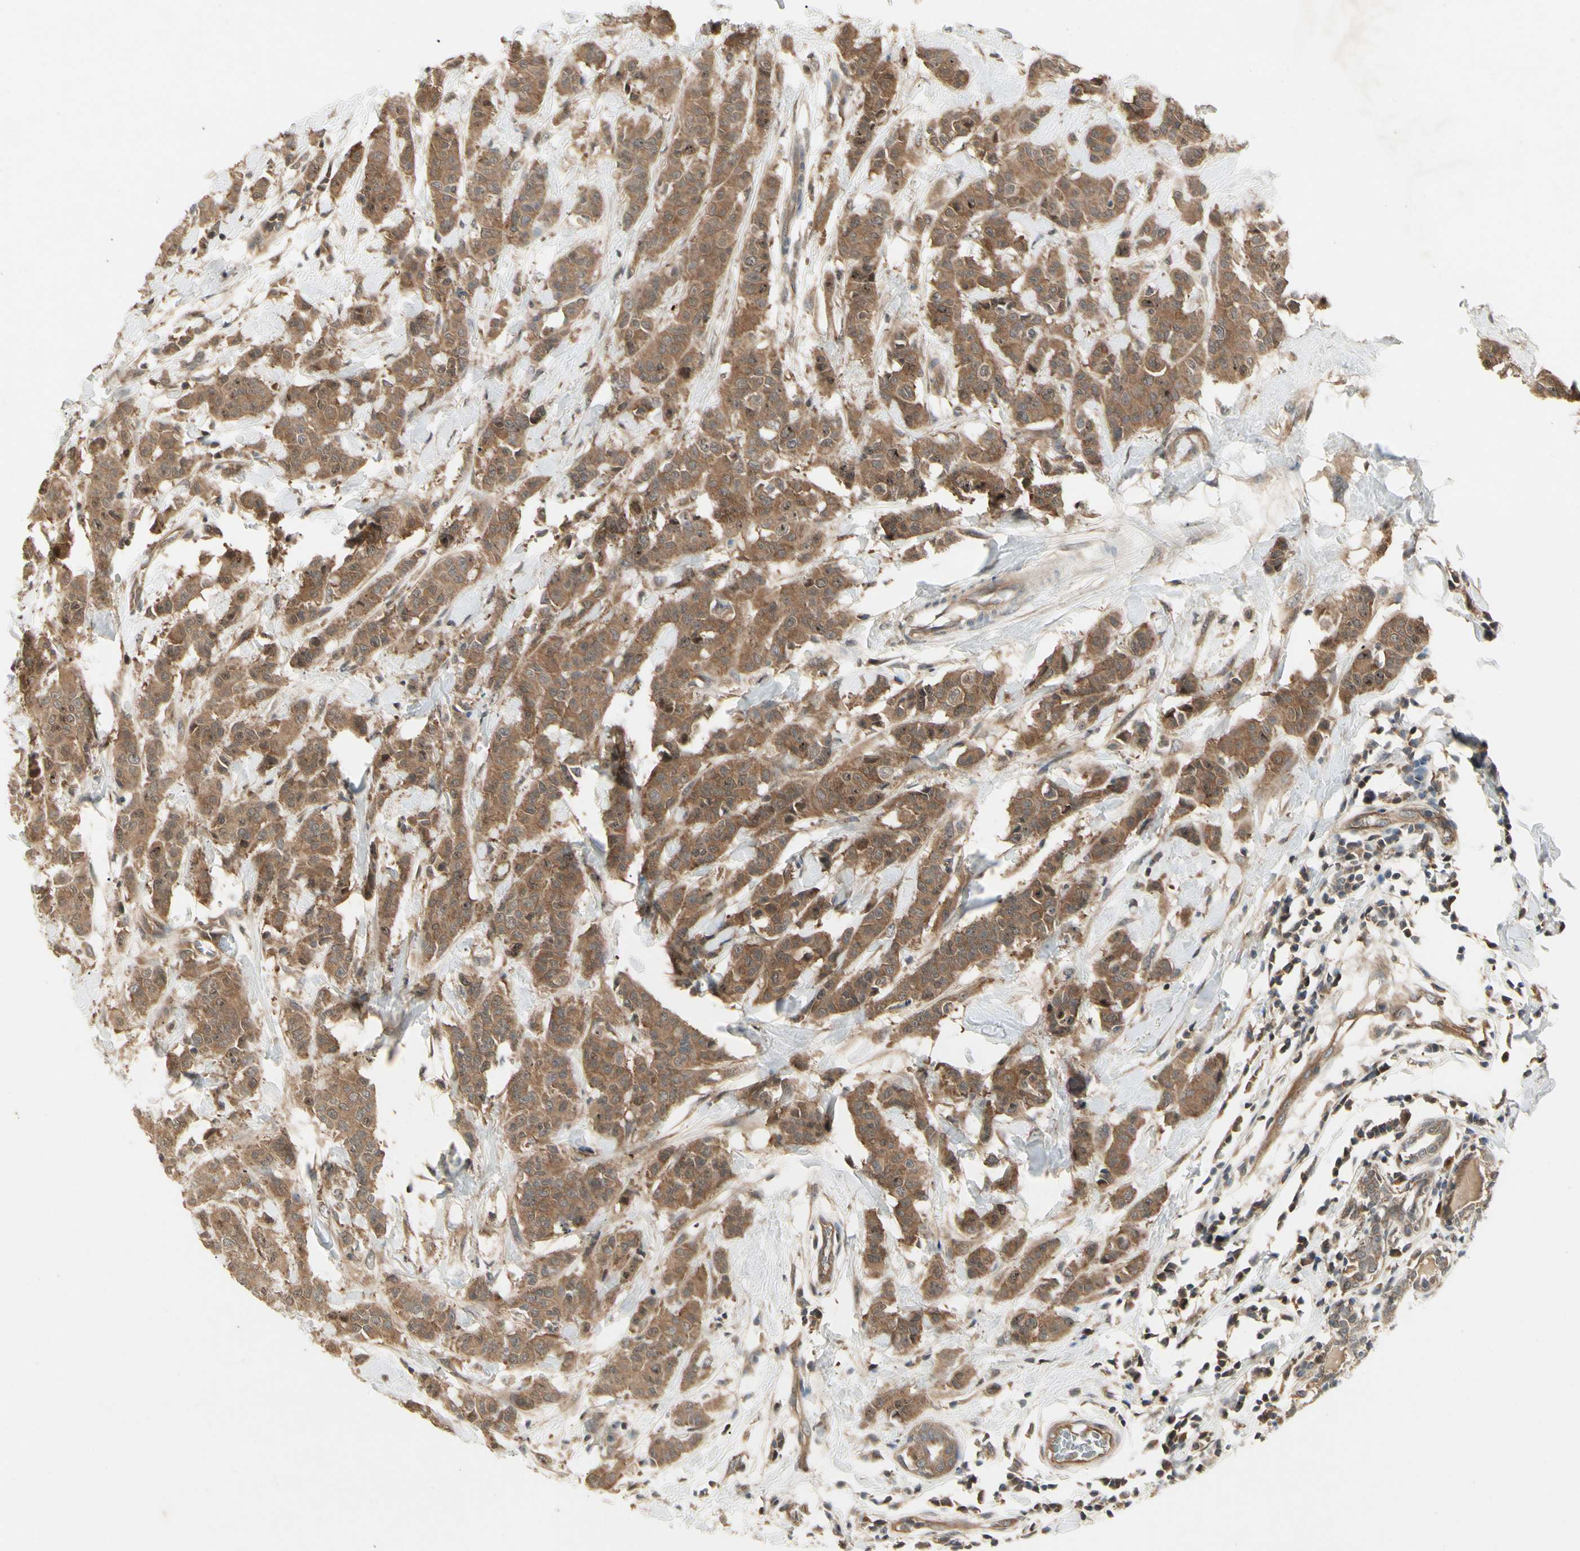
{"staining": {"intensity": "moderate", "quantity": ">75%", "location": "cytoplasmic/membranous"}, "tissue": "breast cancer", "cell_type": "Tumor cells", "image_type": "cancer", "snomed": [{"axis": "morphology", "description": "Normal tissue, NOS"}, {"axis": "morphology", "description": "Duct carcinoma"}, {"axis": "topography", "description": "Breast"}], "caption": "A high-resolution photomicrograph shows immunohistochemistry staining of breast cancer, which shows moderate cytoplasmic/membranous staining in approximately >75% of tumor cells.", "gene": "RNF14", "patient": {"sex": "female", "age": 40}}